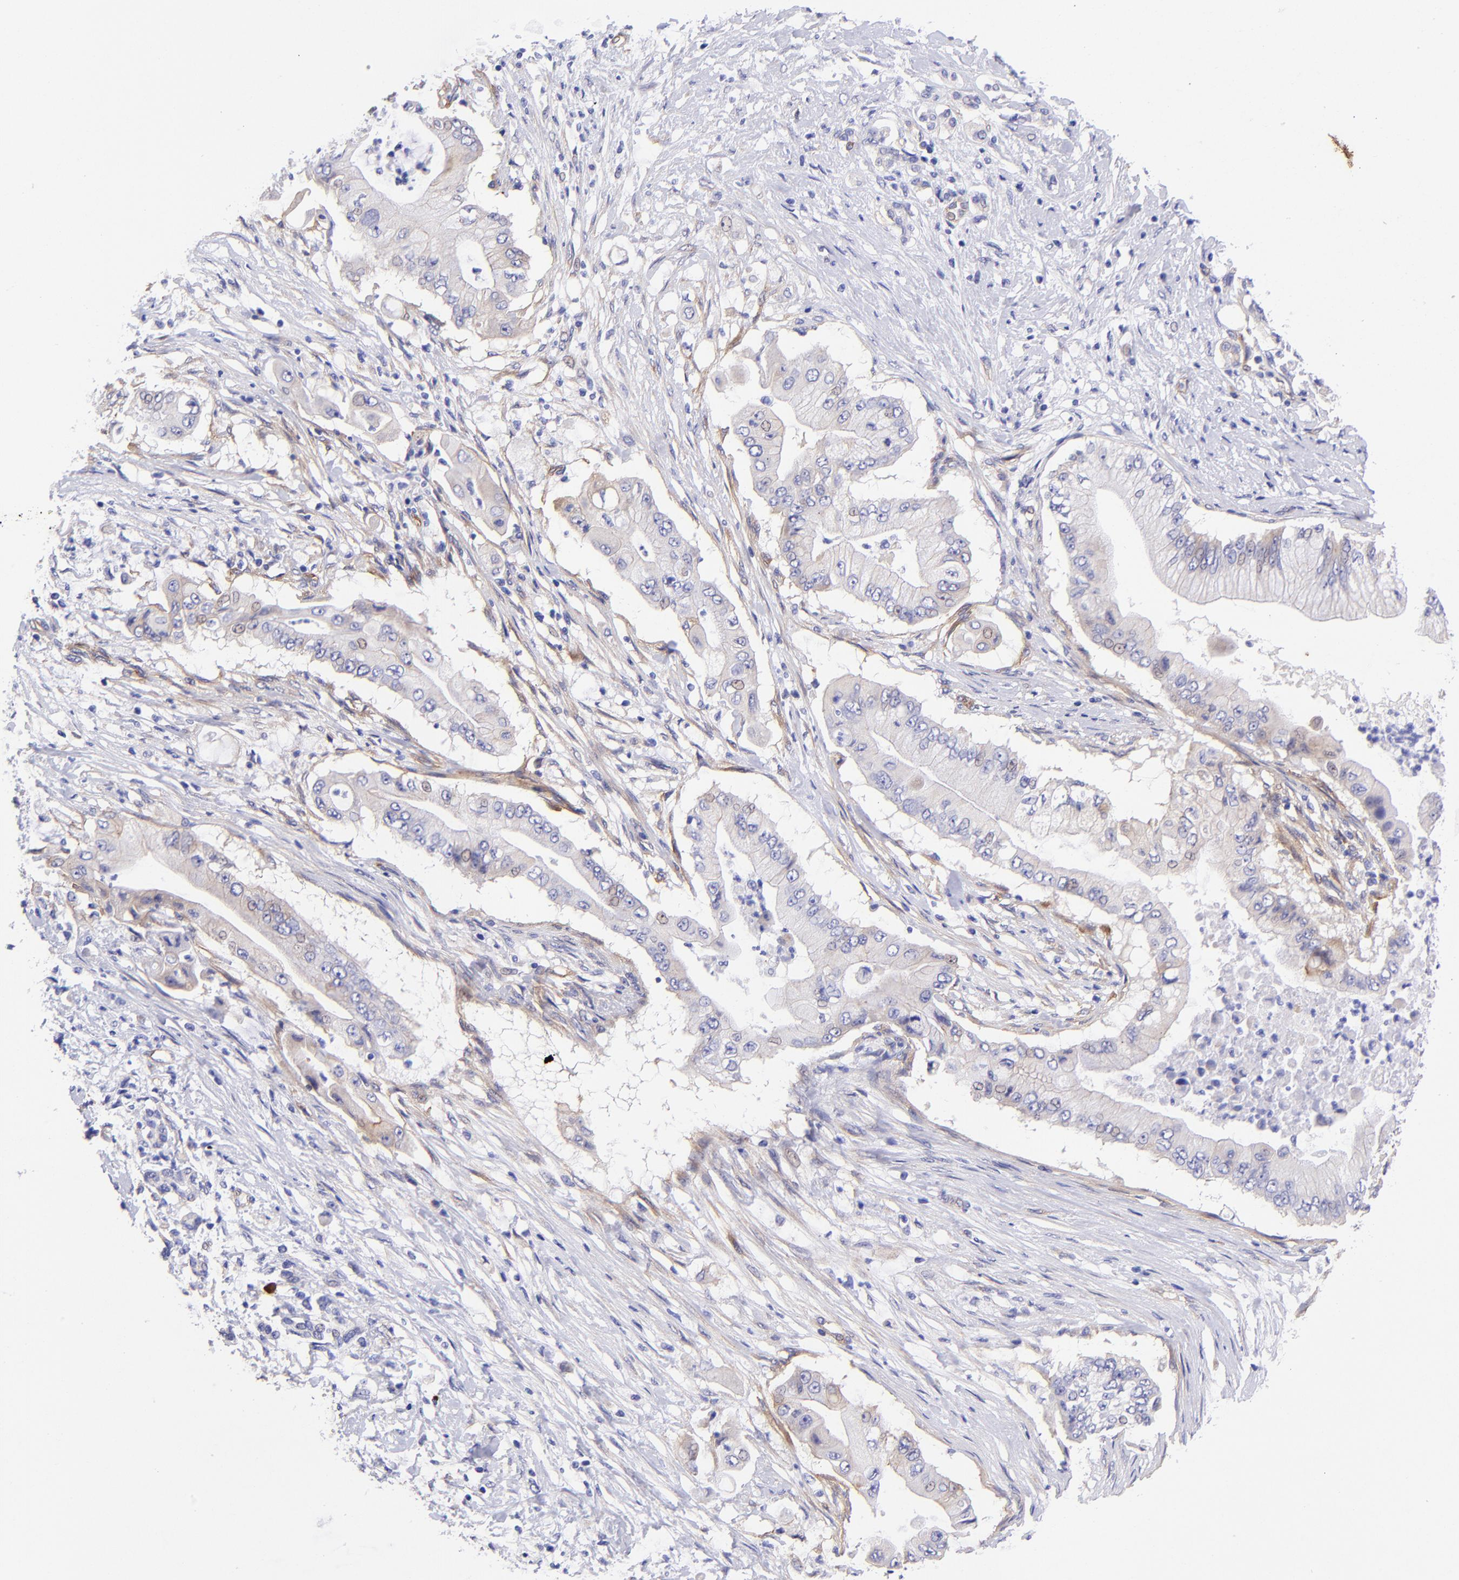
{"staining": {"intensity": "weak", "quantity": "<25%", "location": "cytoplasmic/membranous"}, "tissue": "pancreatic cancer", "cell_type": "Tumor cells", "image_type": "cancer", "snomed": [{"axis": "morphology", "description": "Adenocarcinoma, NOS"}, {"axis": "topography", "description": "Pancreas"}], "caption": "The immunohistochemistry image has no significant positivity in tumor cells of pancreatic cancer tissue. Brightfield microscopy of immunohistochemistry (IHC) stained with DAB (brown) and hematoxylin (blue), captured at high magnification.", "gene": "PPFIBP1", "patient": {"sex": "male", "age": 62}}